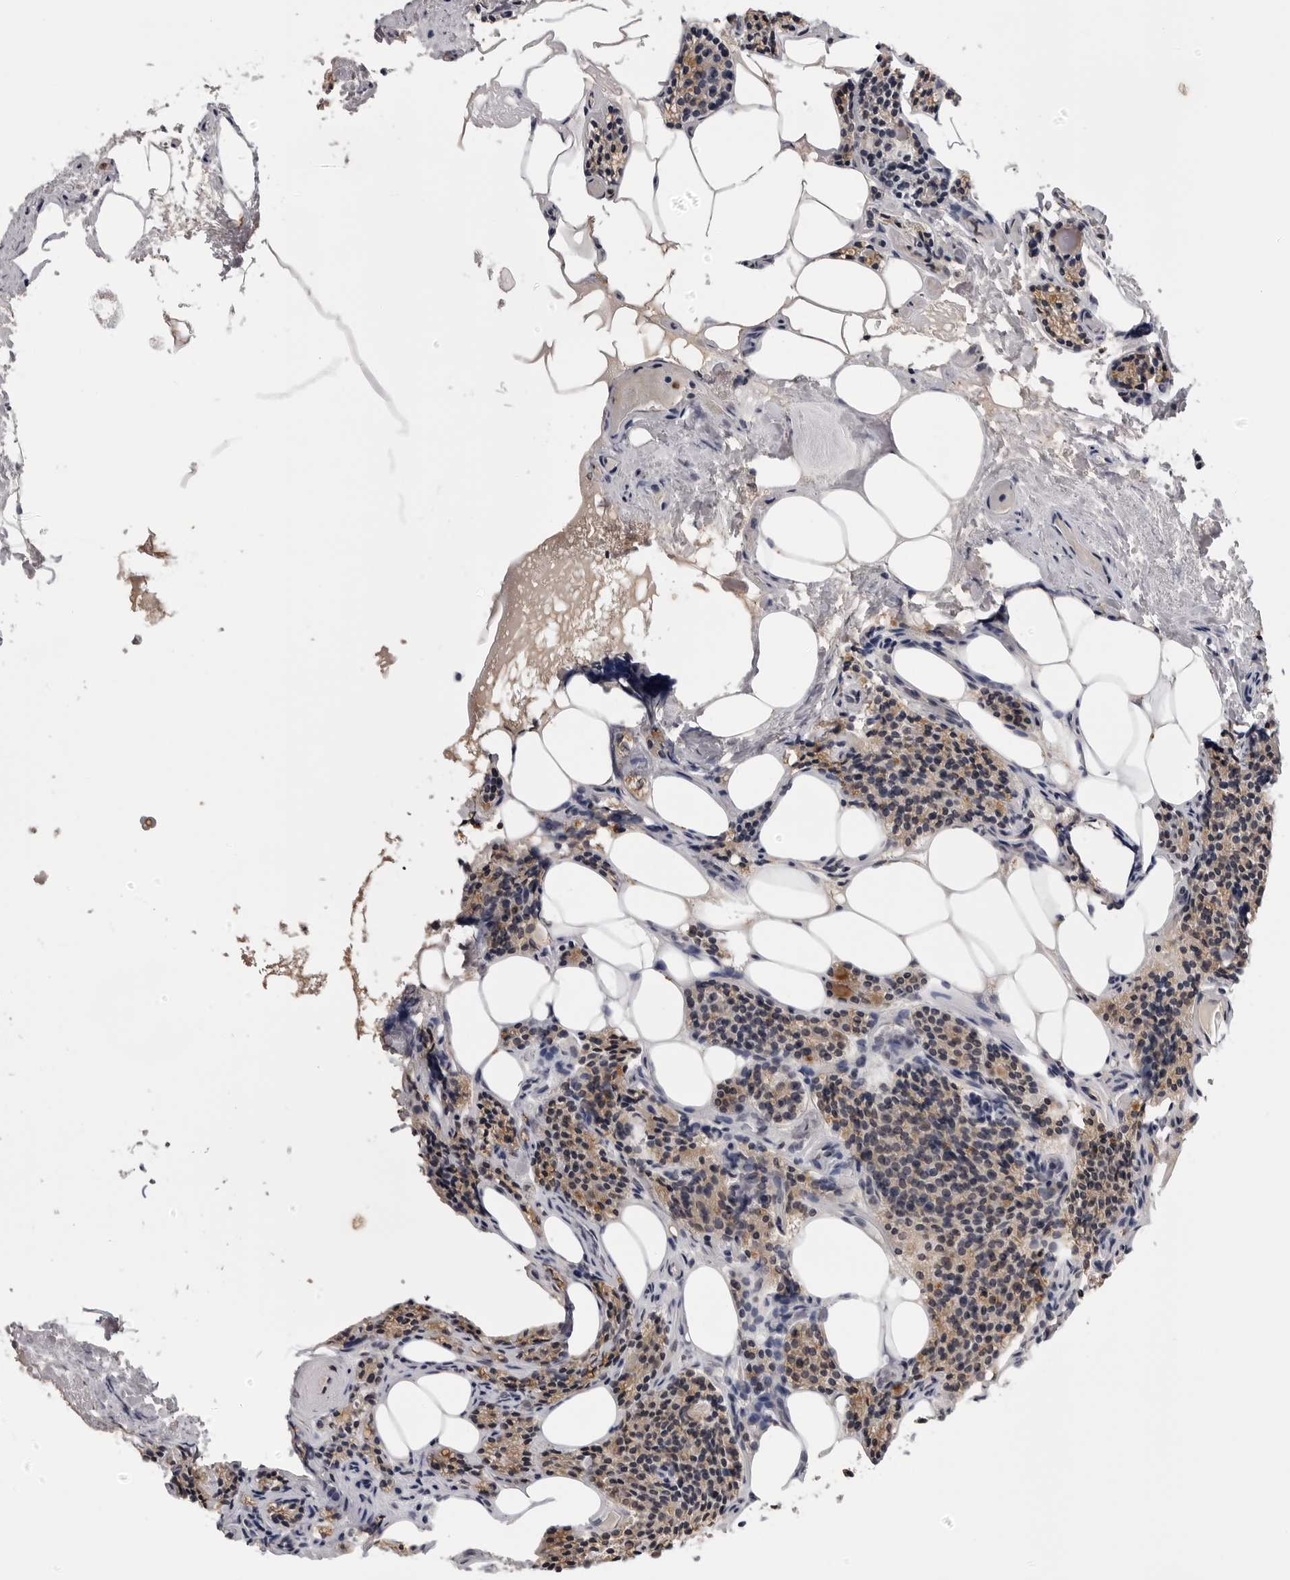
{"staining": {"intensity": "weak", "quantity": ">75%", "location": "cytoplasmic/membranous"}, "tissue": "parathyroid gland", "cell_type": "Glandular cells", "image_type": "normal", "snomed": [{"axis": "morphology", "description": "Normal tissue, NOS"}, {"axis": "topography", "description": "Parathyroid gland"}], "caption": "Human parathyroid gland stained with a protein marker shows weak staining in glandular cells.", "gene": "CDK20", "patient": {"sex": "female", "age": 71}}